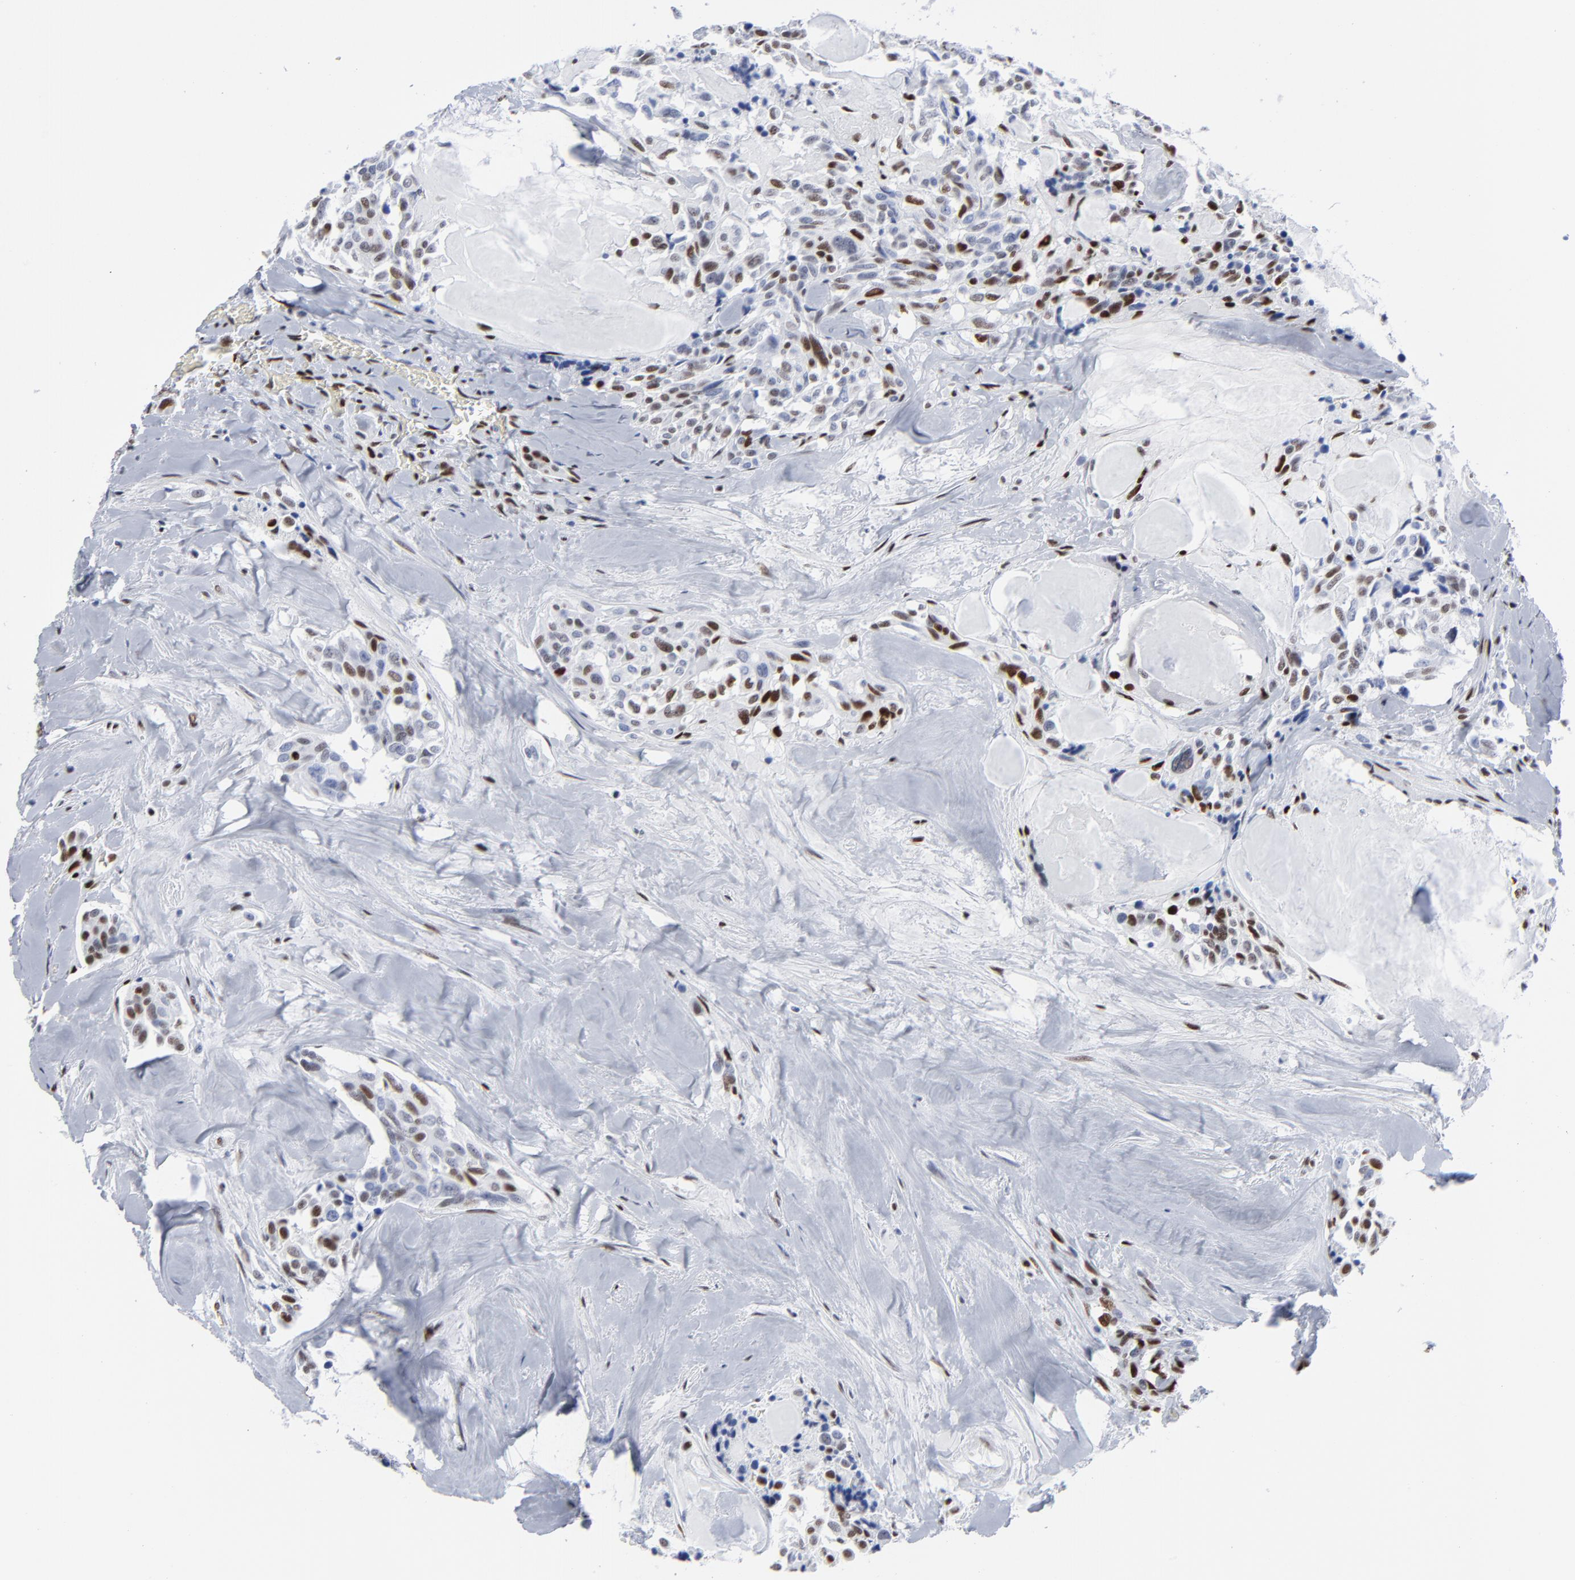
{"staining": {"intensity": "moderate", "quantity": "25%-75%", "location": "nuclear"}, "tissue": "thyroid cancer", "cell_type": "Tumor cells", "image_type": "cancer", "snomed": [{"axis": "morphology", "description": "Carcinoma, NOS"}, {"axis": "morphology", "description": "Carcinoid, malignant, NOS"}, {"axis": "topography", "description": "Thyroid gland"}], "caption": "Tumor cells reveal moderate nuclear positivity in about 25%-75% of cells in thyroid carcinoma.", "gene": "JUN", "patient": {"sex": "male", "age": 33}}